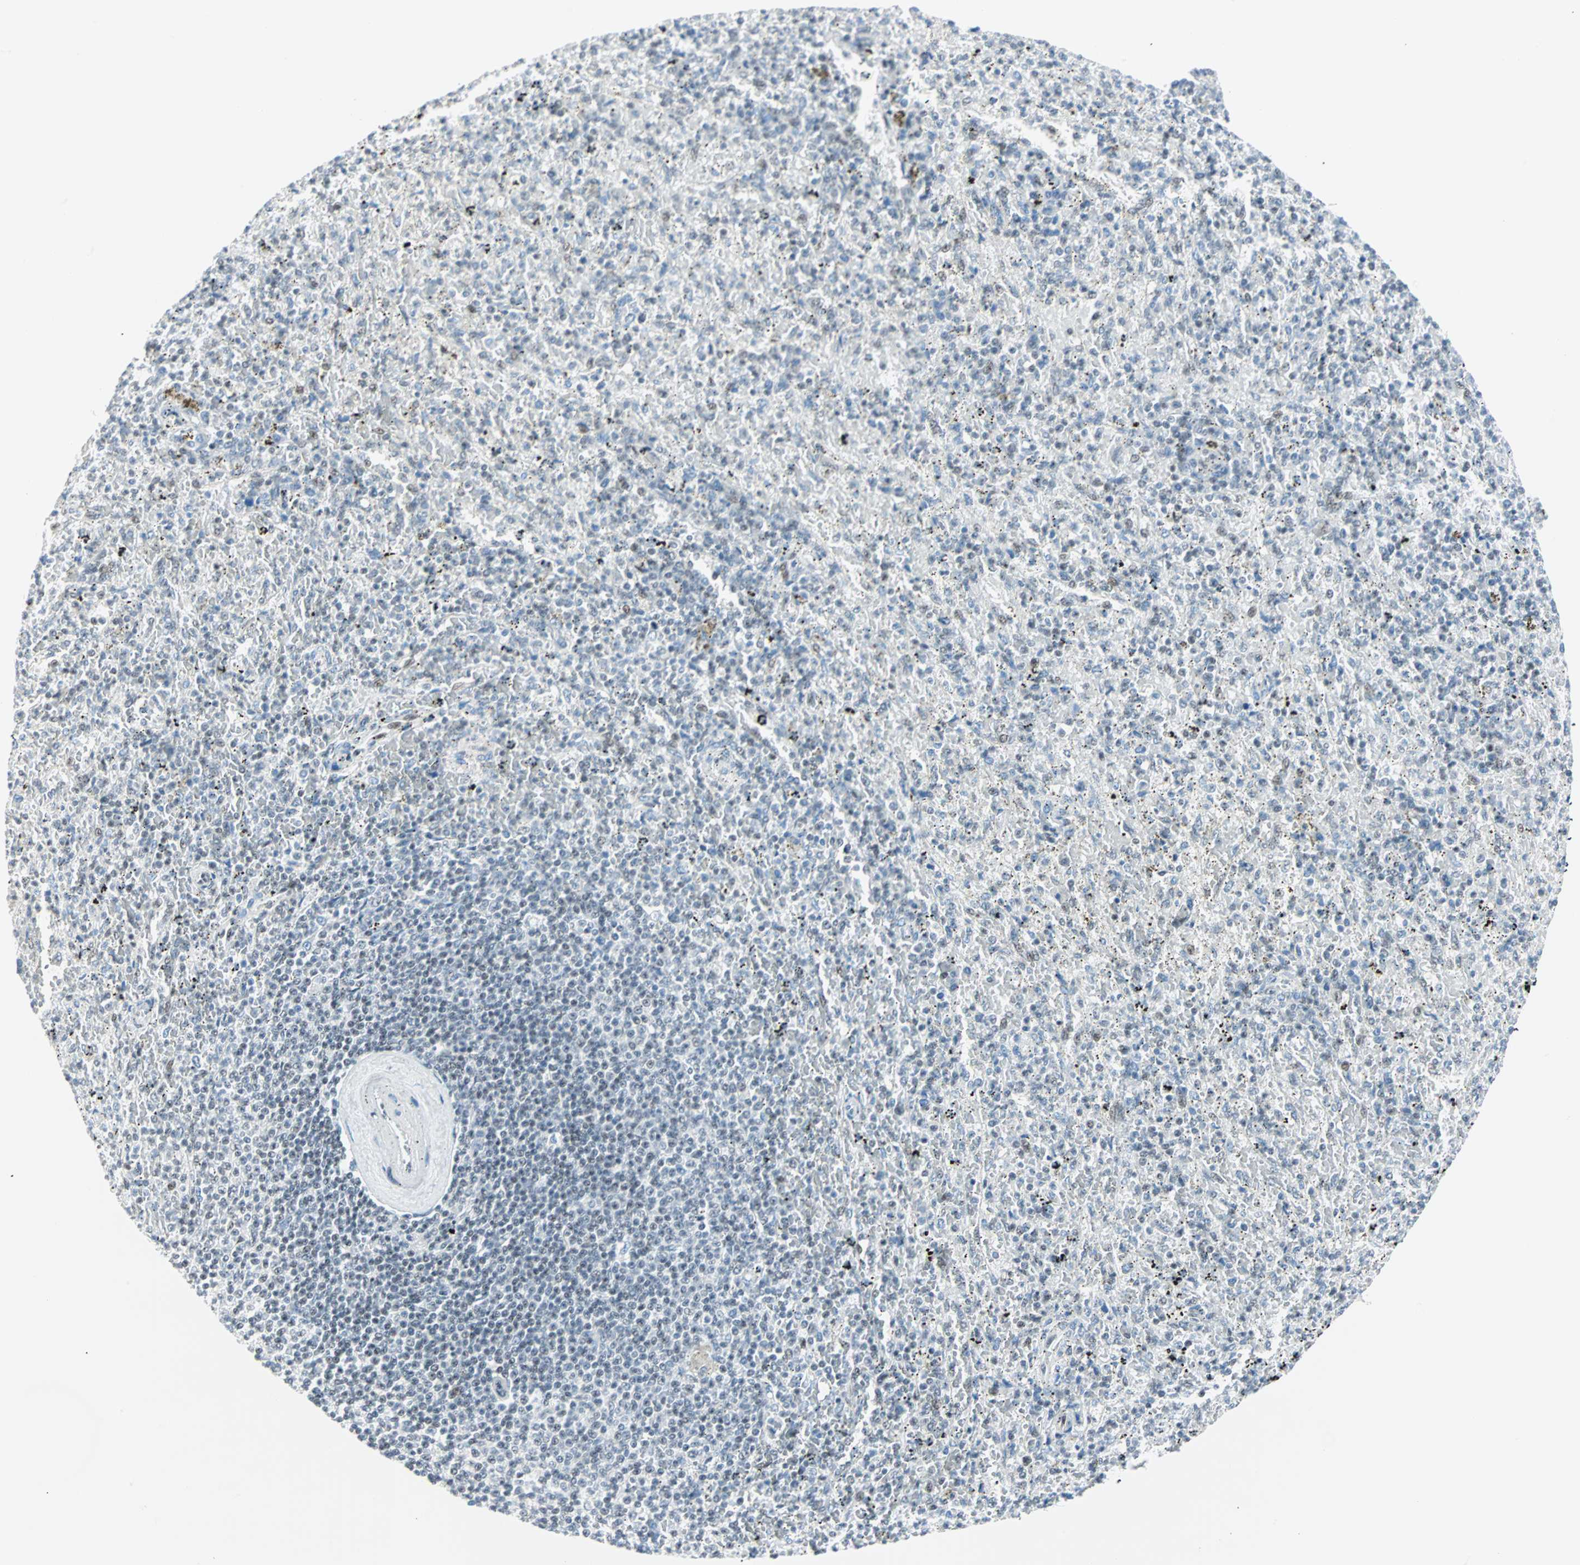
{"staining": {"intensity": "weak", "quantity": "<25%", "location": "nuclear"}, "tissue": "spleen", "cell_type": "Cells in red pulp", "image_type": "normal", "snomed": [{"axis": "morphology", "description": "Normal tissue, NOS"}, {"axis": "topography", "description": "Spleen"}], "caption": "DAB immunohistochemical staining of normal spleen displays no significant expression in cells in red pulp. (DAB immunohistochemistry (IHC), high magnification).", "gene": "PKNOX1", "patient": {"sex": "female", "age": 43}}